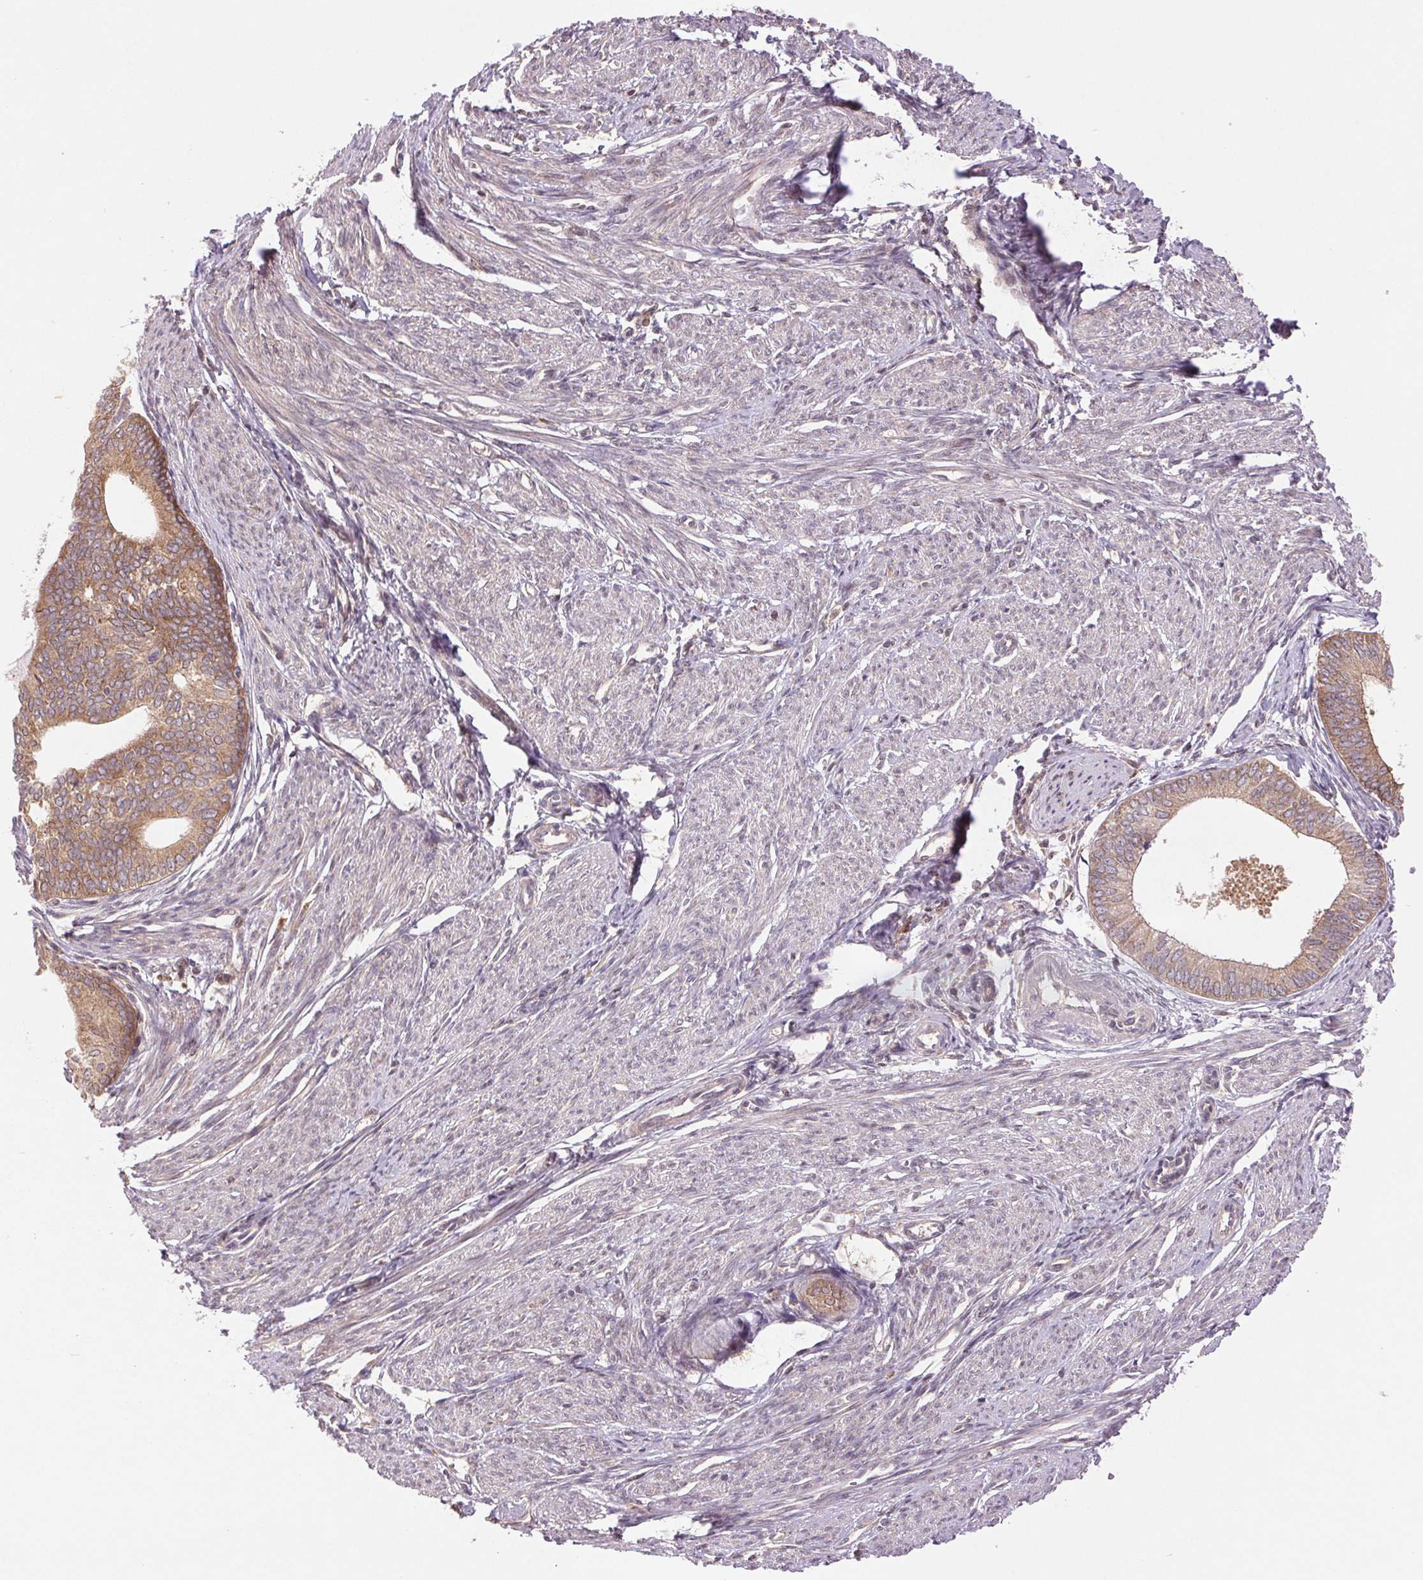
{"staining": {"intensity": "moderate", "quantity": ">75%", "location": "cytoplasmic/membranous"}, "tissue": "endometrial cancer", "cell_type": "Tumor cells", "image_type": "cancer", "snomed": [{"axis": "morphology", "description": "Adenocarcinoma, NOS"}, {"axis": "topography", "description": "Endometrium"}], "caption": "Immunohistochemistry (IHC) staining of adenocarcinoma (endometrial), which displays medium levels of moderate cytoplasmic/membranous staining in approximately >75% of tumor cells indicating moderate cytoplasmic/membranous protein positivity. The staining was performed using DAB (3,3'-diaminobenzidine) (brown) for protein detection and nuclei were counterstained in hematoxylin (blue).", "gene": "BTF3L4", "patient": {"sex": "female", "age": 75}}